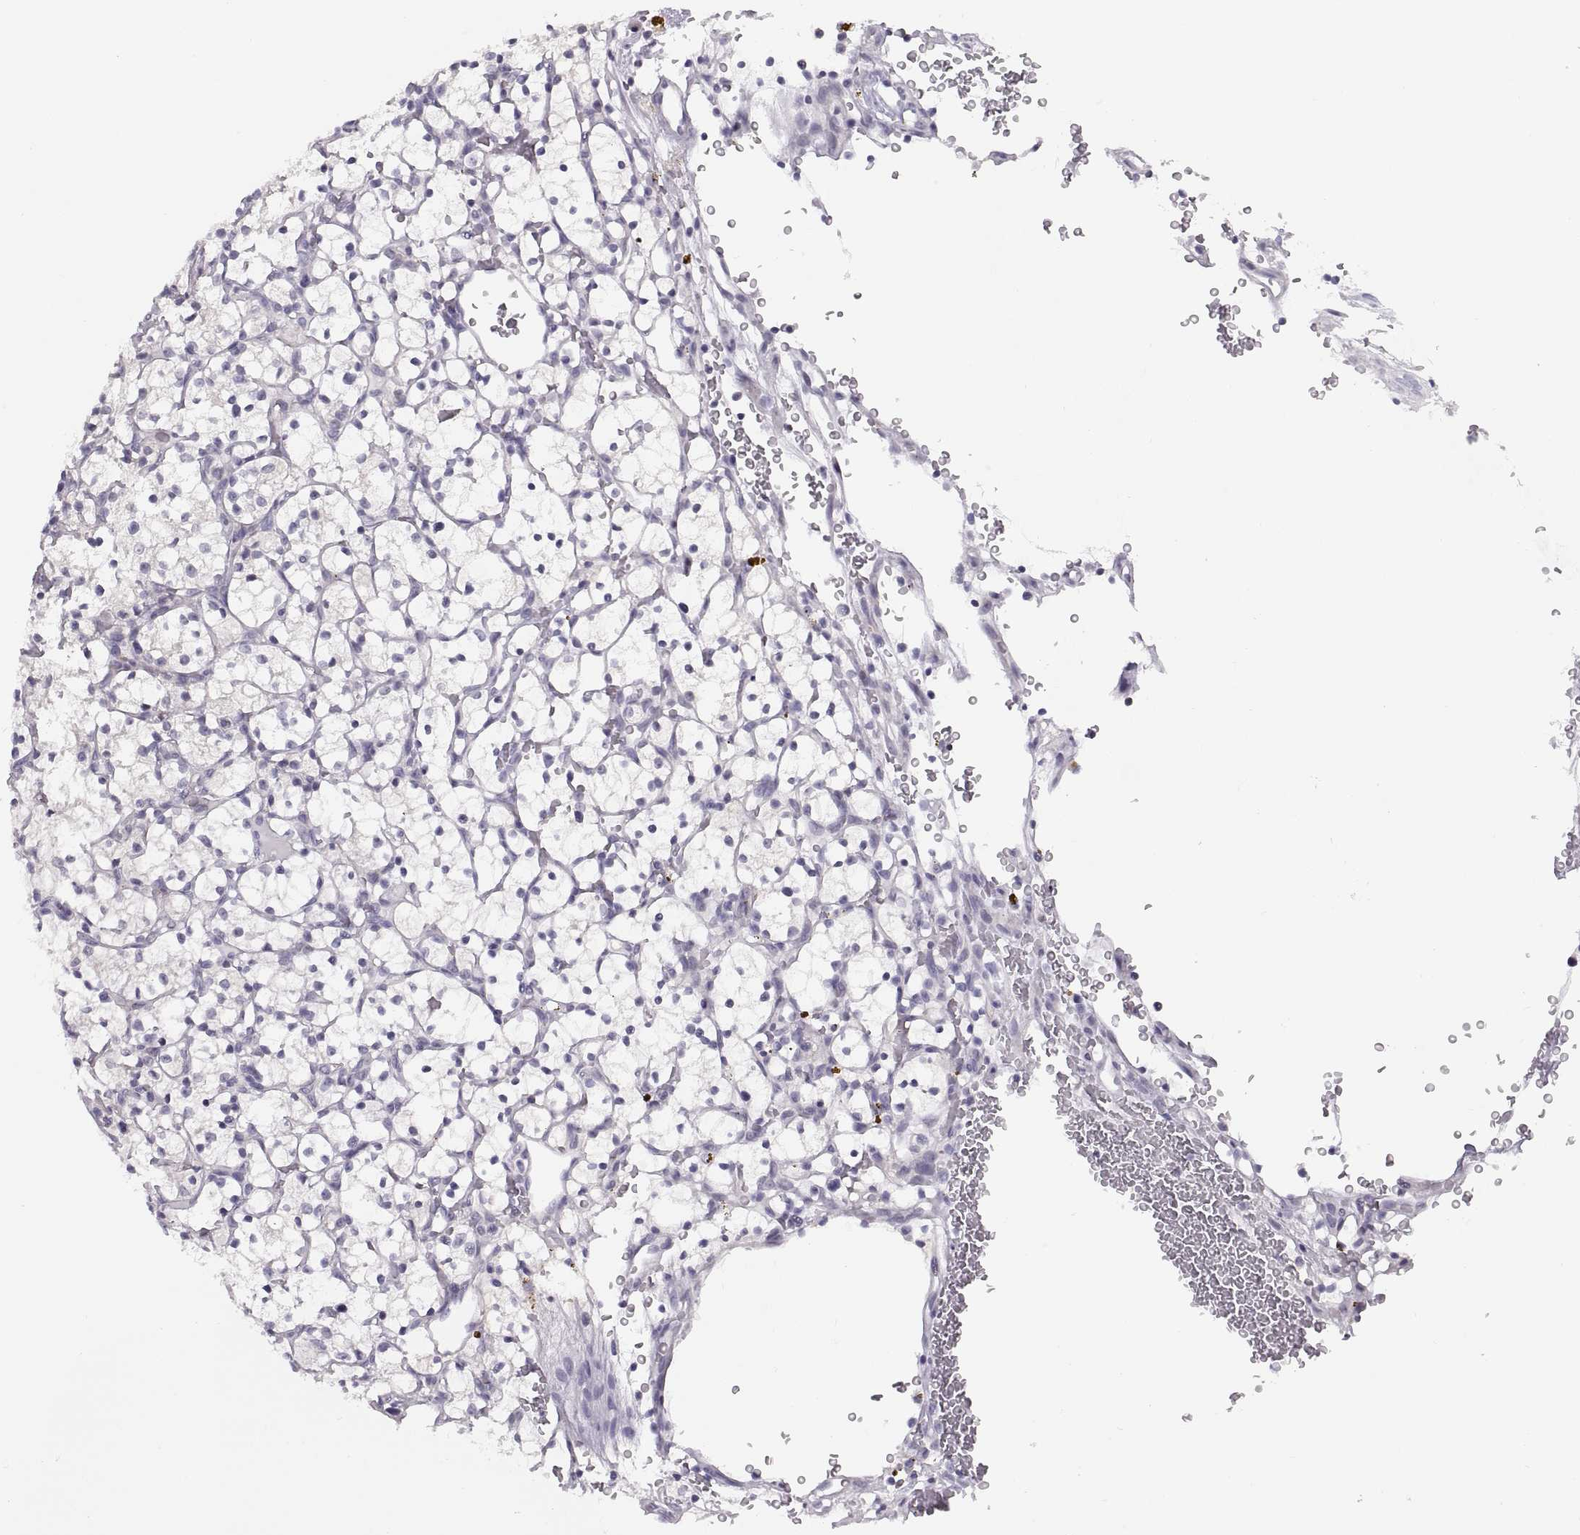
{"staining": {"intensity": "negative", "quantity": "none", "location": "none"}, "tissue": "renal cancer", "cell_type": "Tumor cells", "image_type": "cancer", "snomed": [{"axis": "morphology", "description": "Adenocarcinoma, NOS"}, {"axis": "topography", "description": "Kidney"}], "caption": "The micrograph reveals no significant staining in tumor cells of adenocarcinoma (renal).", "gene": "TTC21A", "patient": {"sex": "female", "age": 64}}